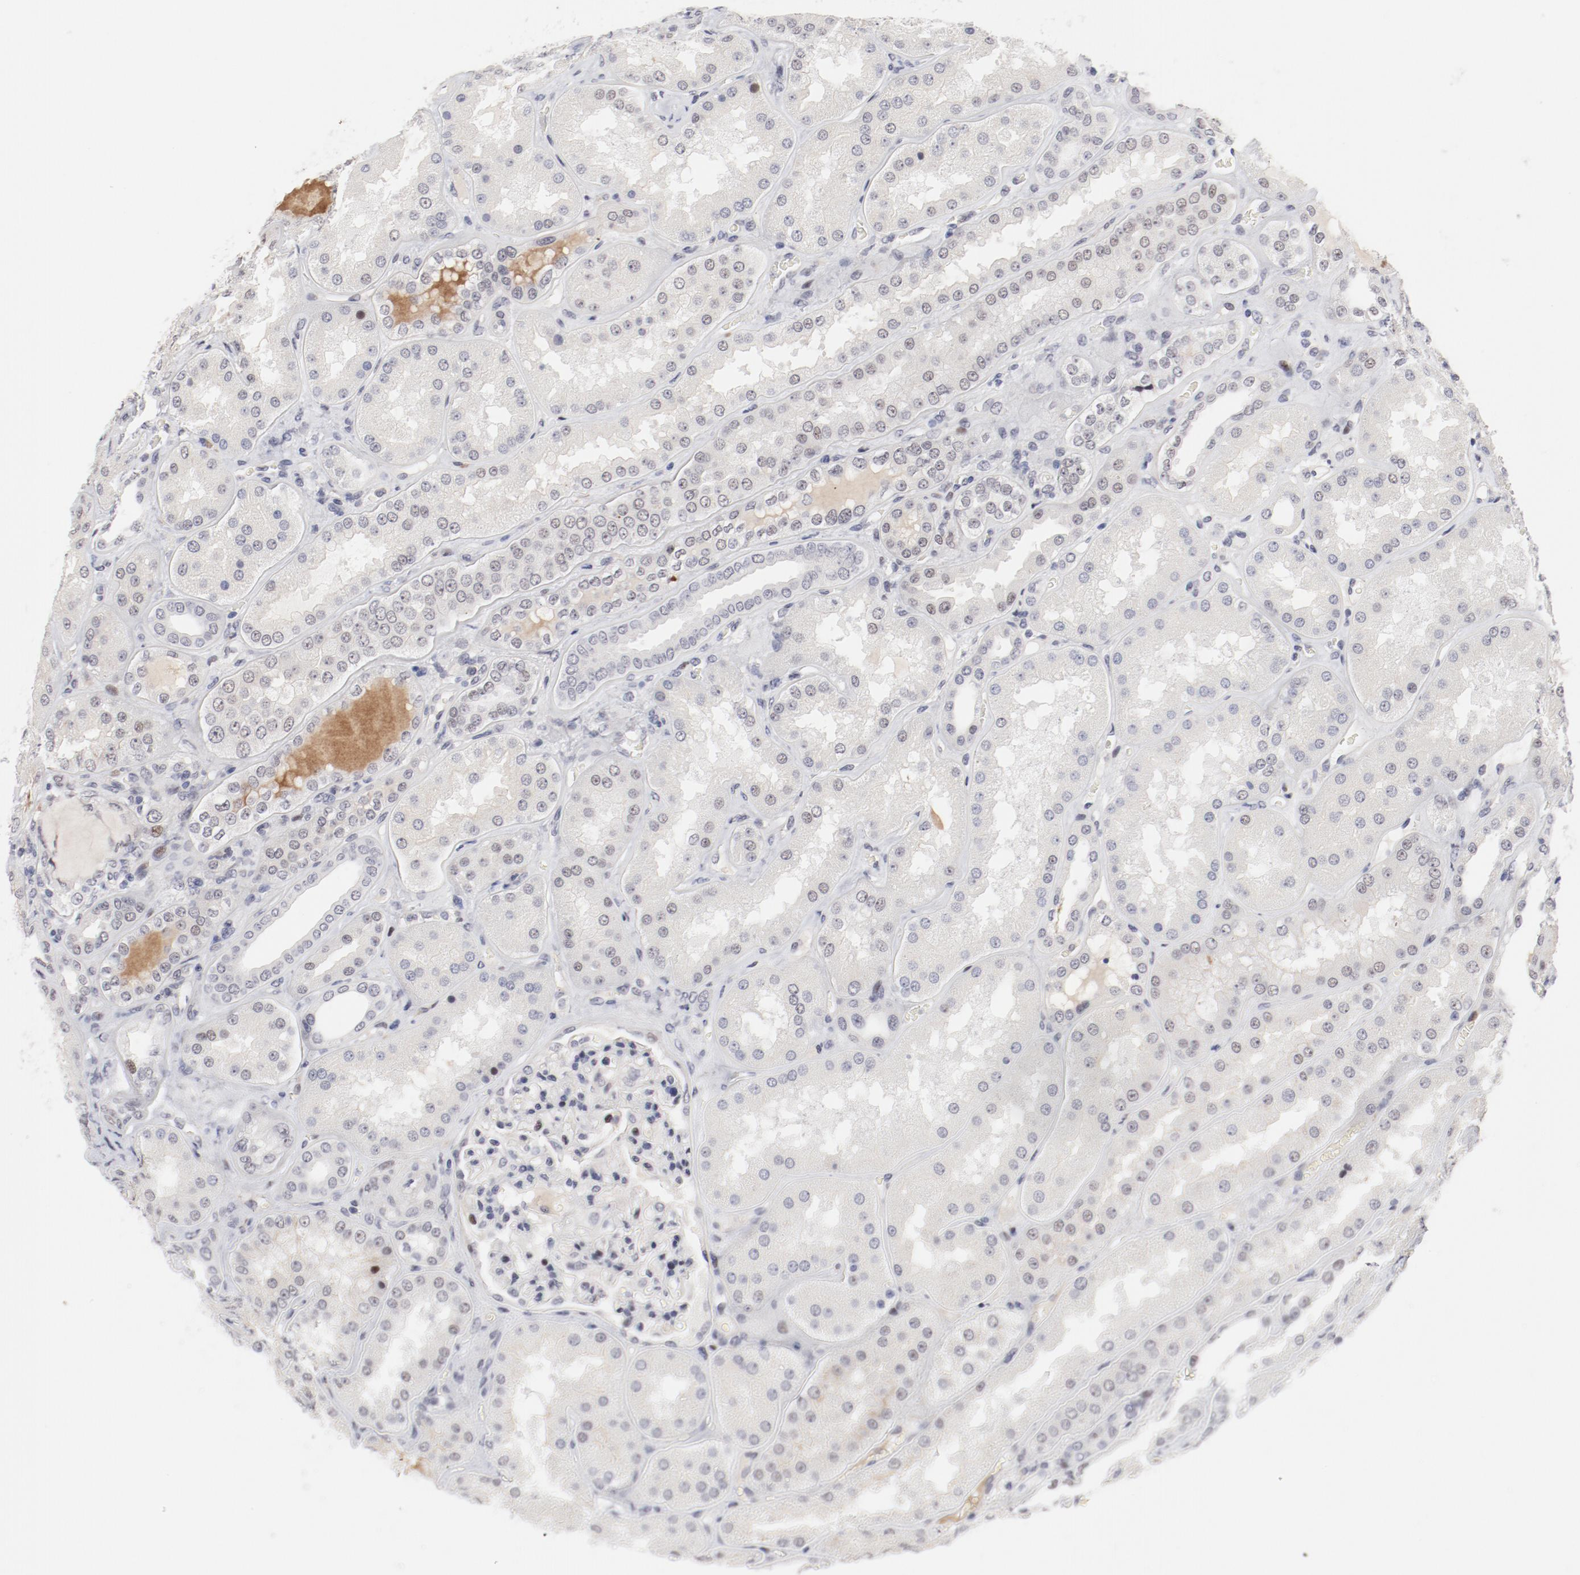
{"staining": {"intensity": "negative", "quantity": "none", "location": "none"}, "tissue": "kidney", "cell_type": "Cells in glomeruli", "image_type": "normal", "snomed": [{"axis": "morphology", "description": "Normal tissue, NOS"}, {"axis": "topography", "description": "Kidney"}], "caption": "Immunohistochemistry (IHC) of unremarkable kidney reveals no staining in cells in glomeruli. (DAB (3,3'-diaminobenzidine) IHC, high magnification).", "gene": "FSCB", "patient": {"sex": "female", "age": 56}}